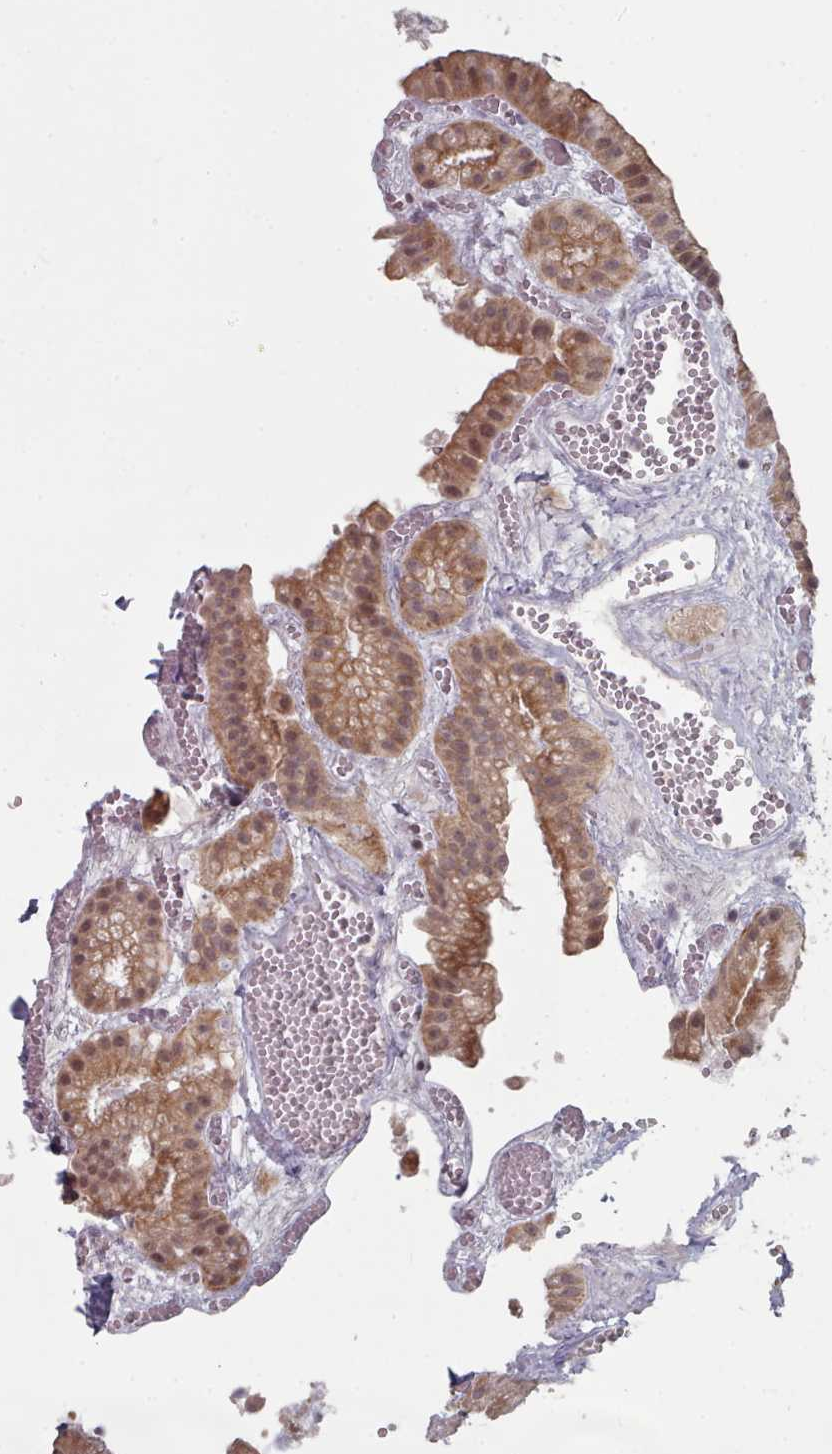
{"staining": {"intensity": "moderate", "quantity": ">75%", "location": "cytoplasmic/membranous,nuclear"}, "tissue": "gallbladder", "cell_type": "Glandular cells", "image_type": "normal", "snomed": [{"axis": "morphology", "description": "Normal tissue, NOS"}, {"axis": "topography", "description": "Gallbladder"}], "caption": "Moderate cytoplasmic/membranous,nuclear protein staining is present in approximately >75% of glandular cells in gallbladder. The protein is shown in brown color, while the nuclei are stained blue.", "gene": "HYAL3", "patient": {"sex": "female", "age": 64}}